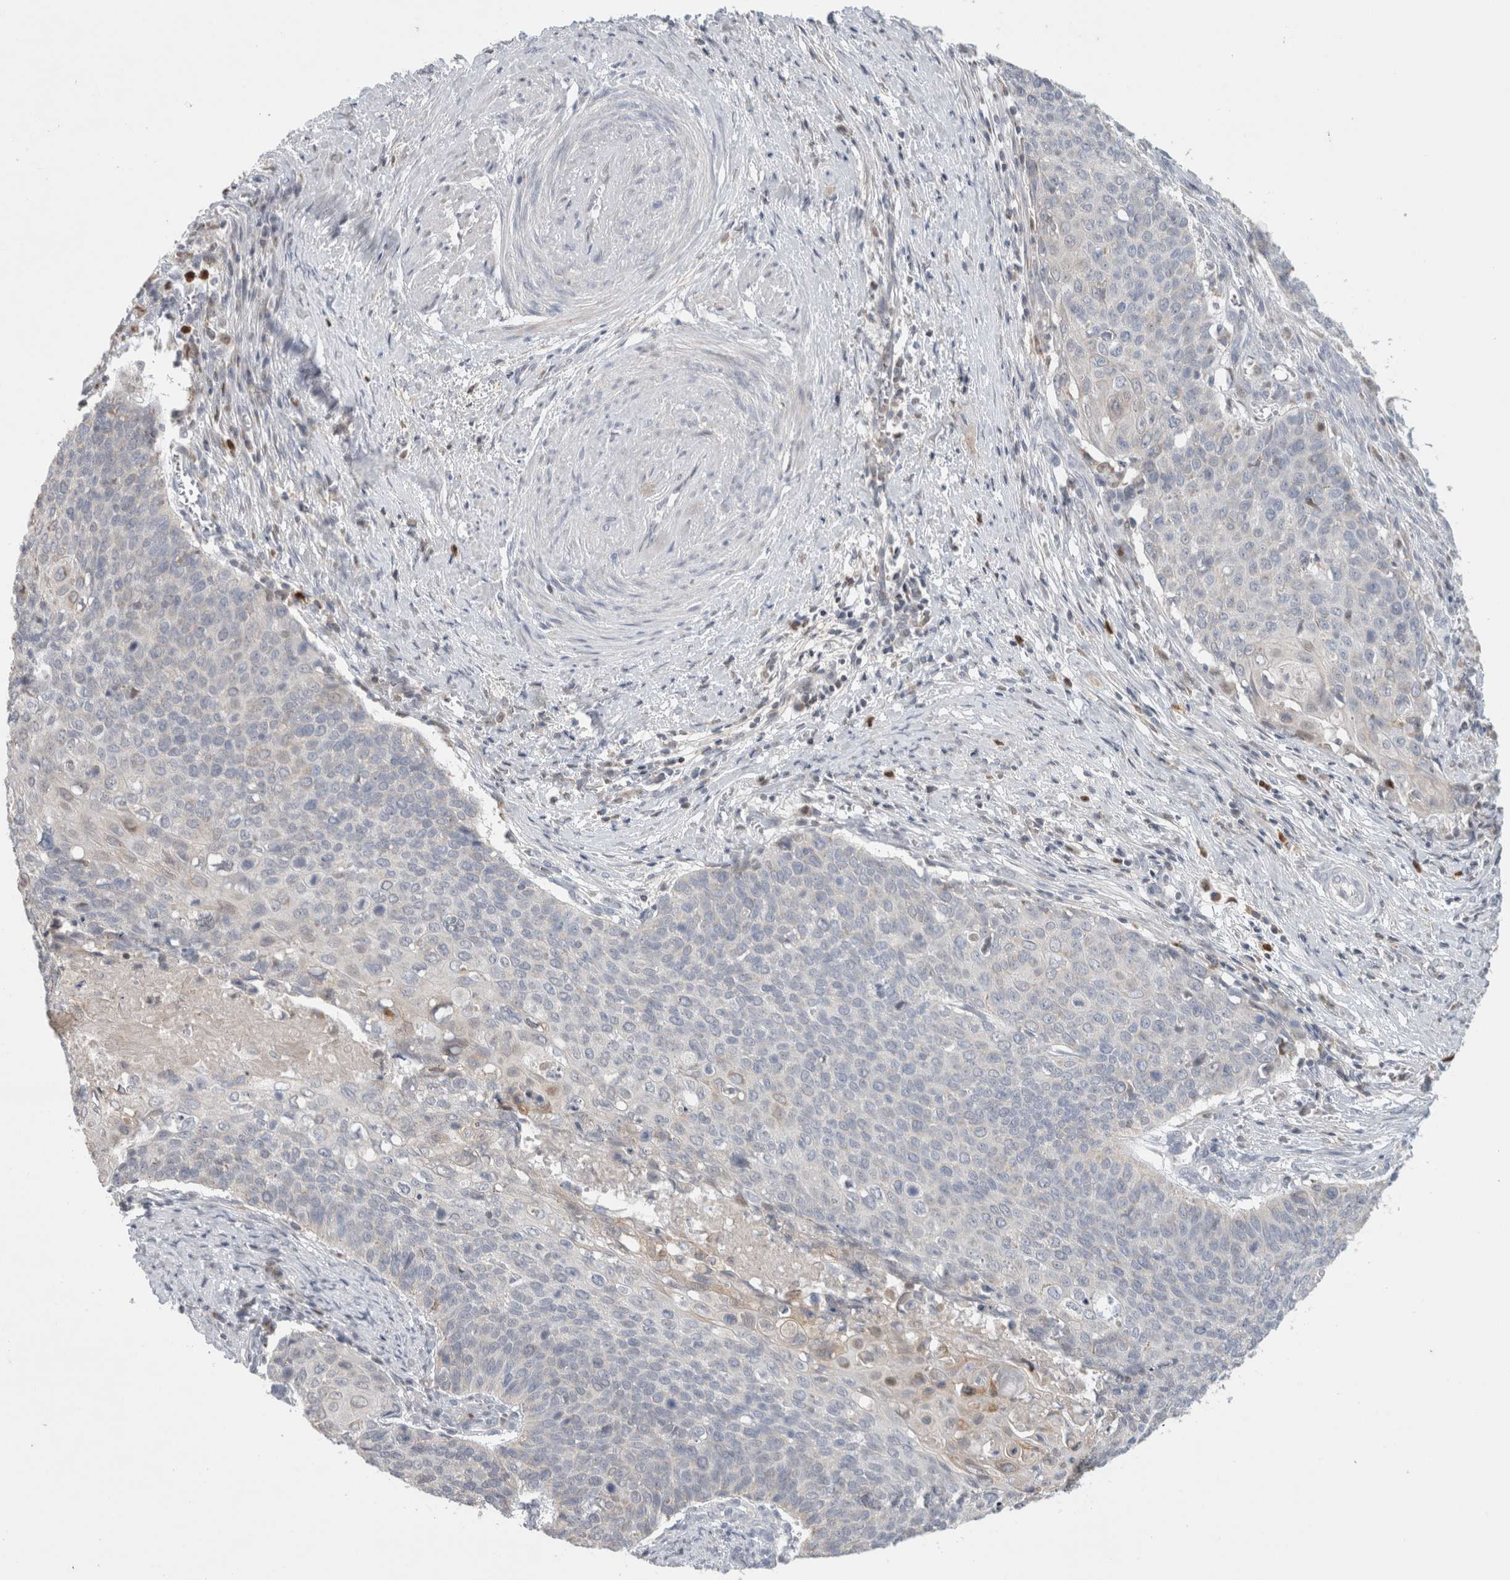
{"staining": {"intensity": "negative", "quantity": "none", "location": "none"}, "tissue": "cervical cancer", "cell_type": "Tumor cells", "image_type": "cancer", "snomed": [{"axis": "morphology", "description": "Squamous cell carcinoma, NOS"}, {"axis": "topography", "description": "Cervix"}], "caption": "Photomicrograph shows no protein staining in tumor cells of cervical cancer (squamous cell carcinoma) tissue.", "gene": "AGMAT", "patient": {"sex": "female", "age": 39}}